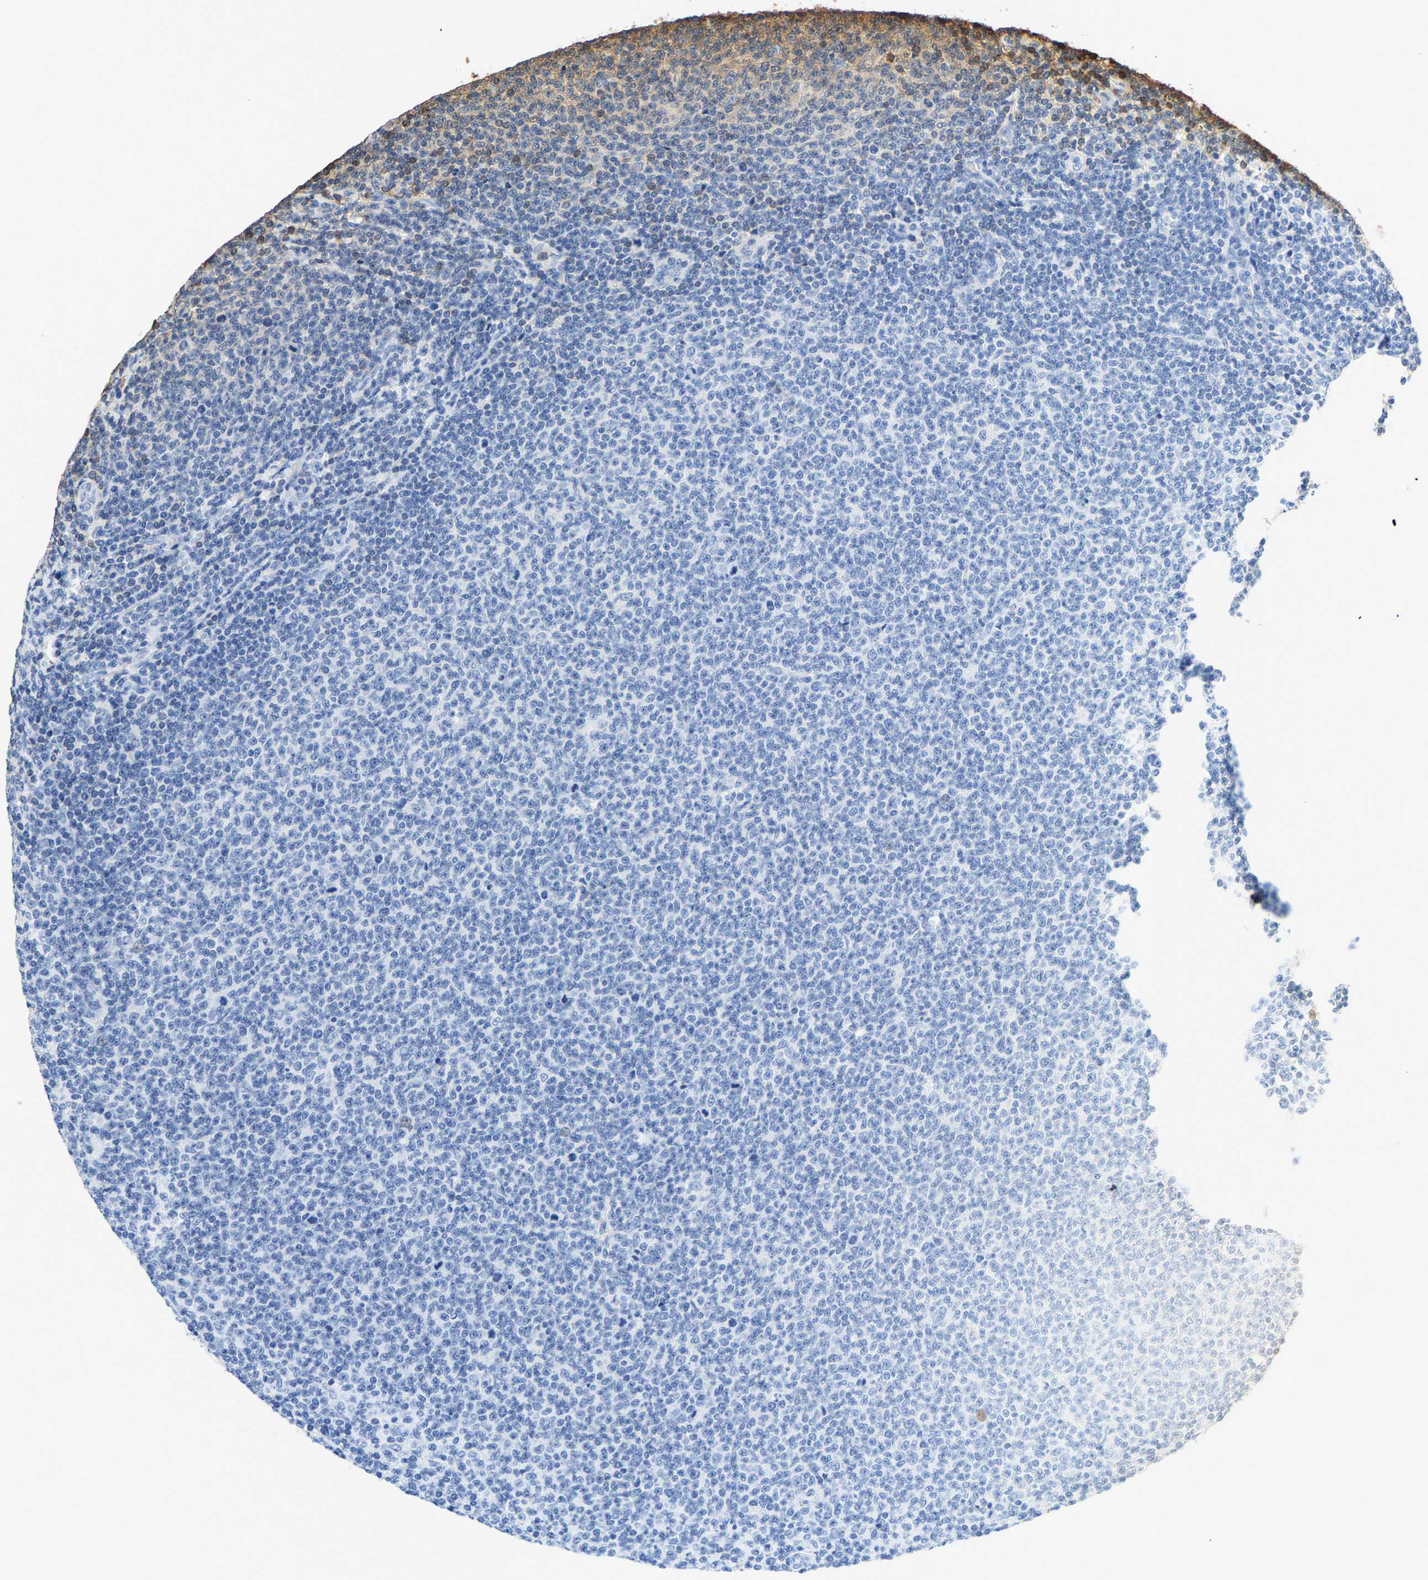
{"staining": {"intensity": "negative", "quantity": "none", "location": "none"}, "tissue": "lymphoma", "cell_type": "Tumor cells", "image_type": "cancer", "snomed": [{"axis": "morphology", "description": "Malignant lymphoma, non-Hodgkin's type, Low grade"}, {"axis": "topography", "description": "Lymph node"}], "caption": "Tumor cells show no significant protein staining in lymphoma. (Immunohistochemistry, brightfield microscopy, high magnification).", "gene": "LDHB", "patient": {"sex": "male", "age": 66}}